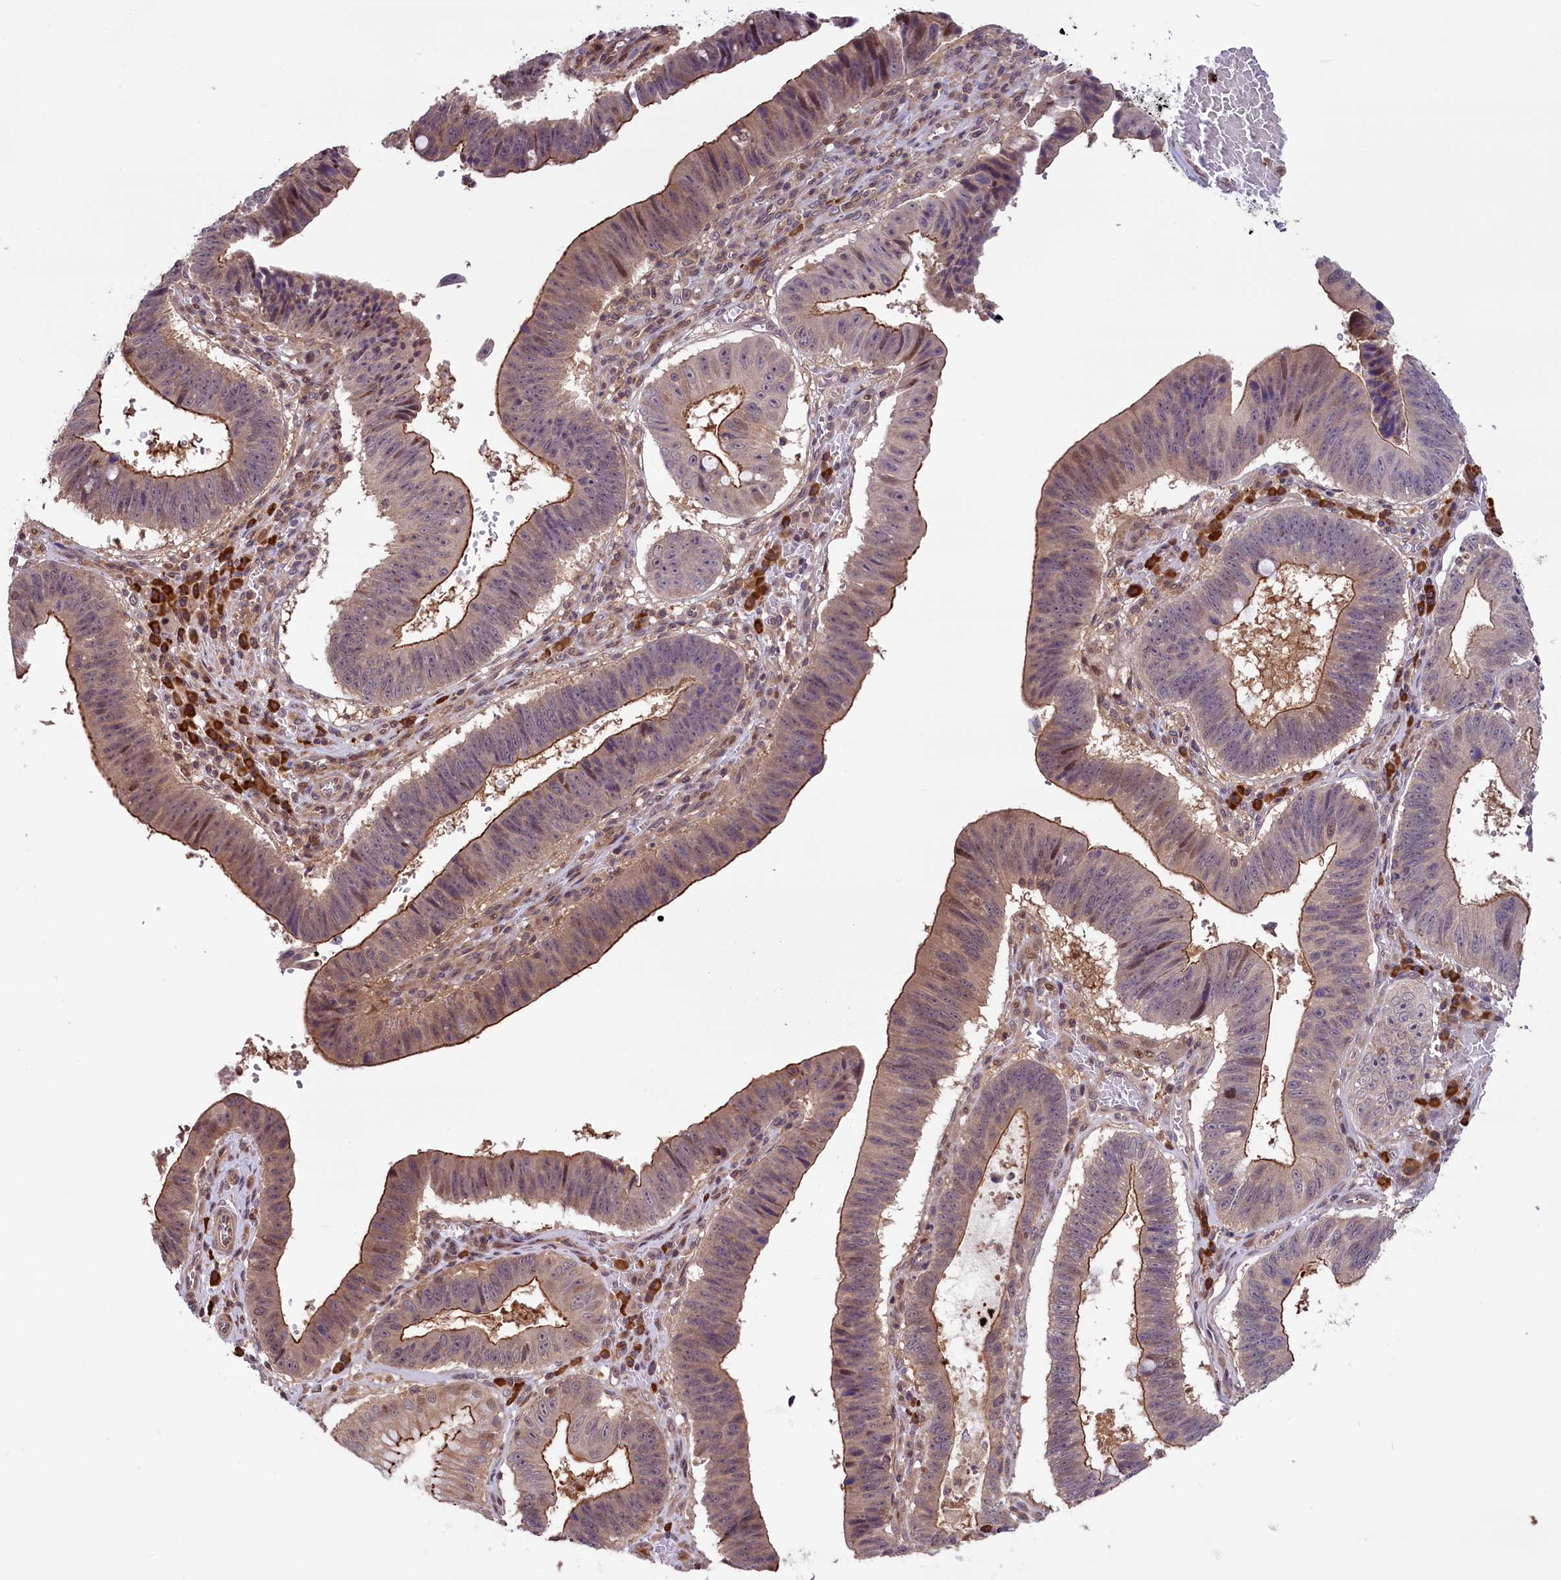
{"staining": {"intensity": "moderate", "quantity": ">75%", "location": "cytoplasmic/membranous,nuclear"}, "tissue": "stomach cancer", "cell_type": "Tumor cells", "image_type": "cancer", "snomed": [{"axis": "morphology", "description": "Adenocarcinoma, NOS"}, {"axis": "topography", "description": "Stomach"}], "caption": "Stomach adenocarcinoma stained for a protein (brown) demonstrates moderate cytoplasmic/membranous and nuclear positive staining in about >75% of tumor cells.", "gene": "RIC8A", "patient": {"sex": "male", "age": 59}}